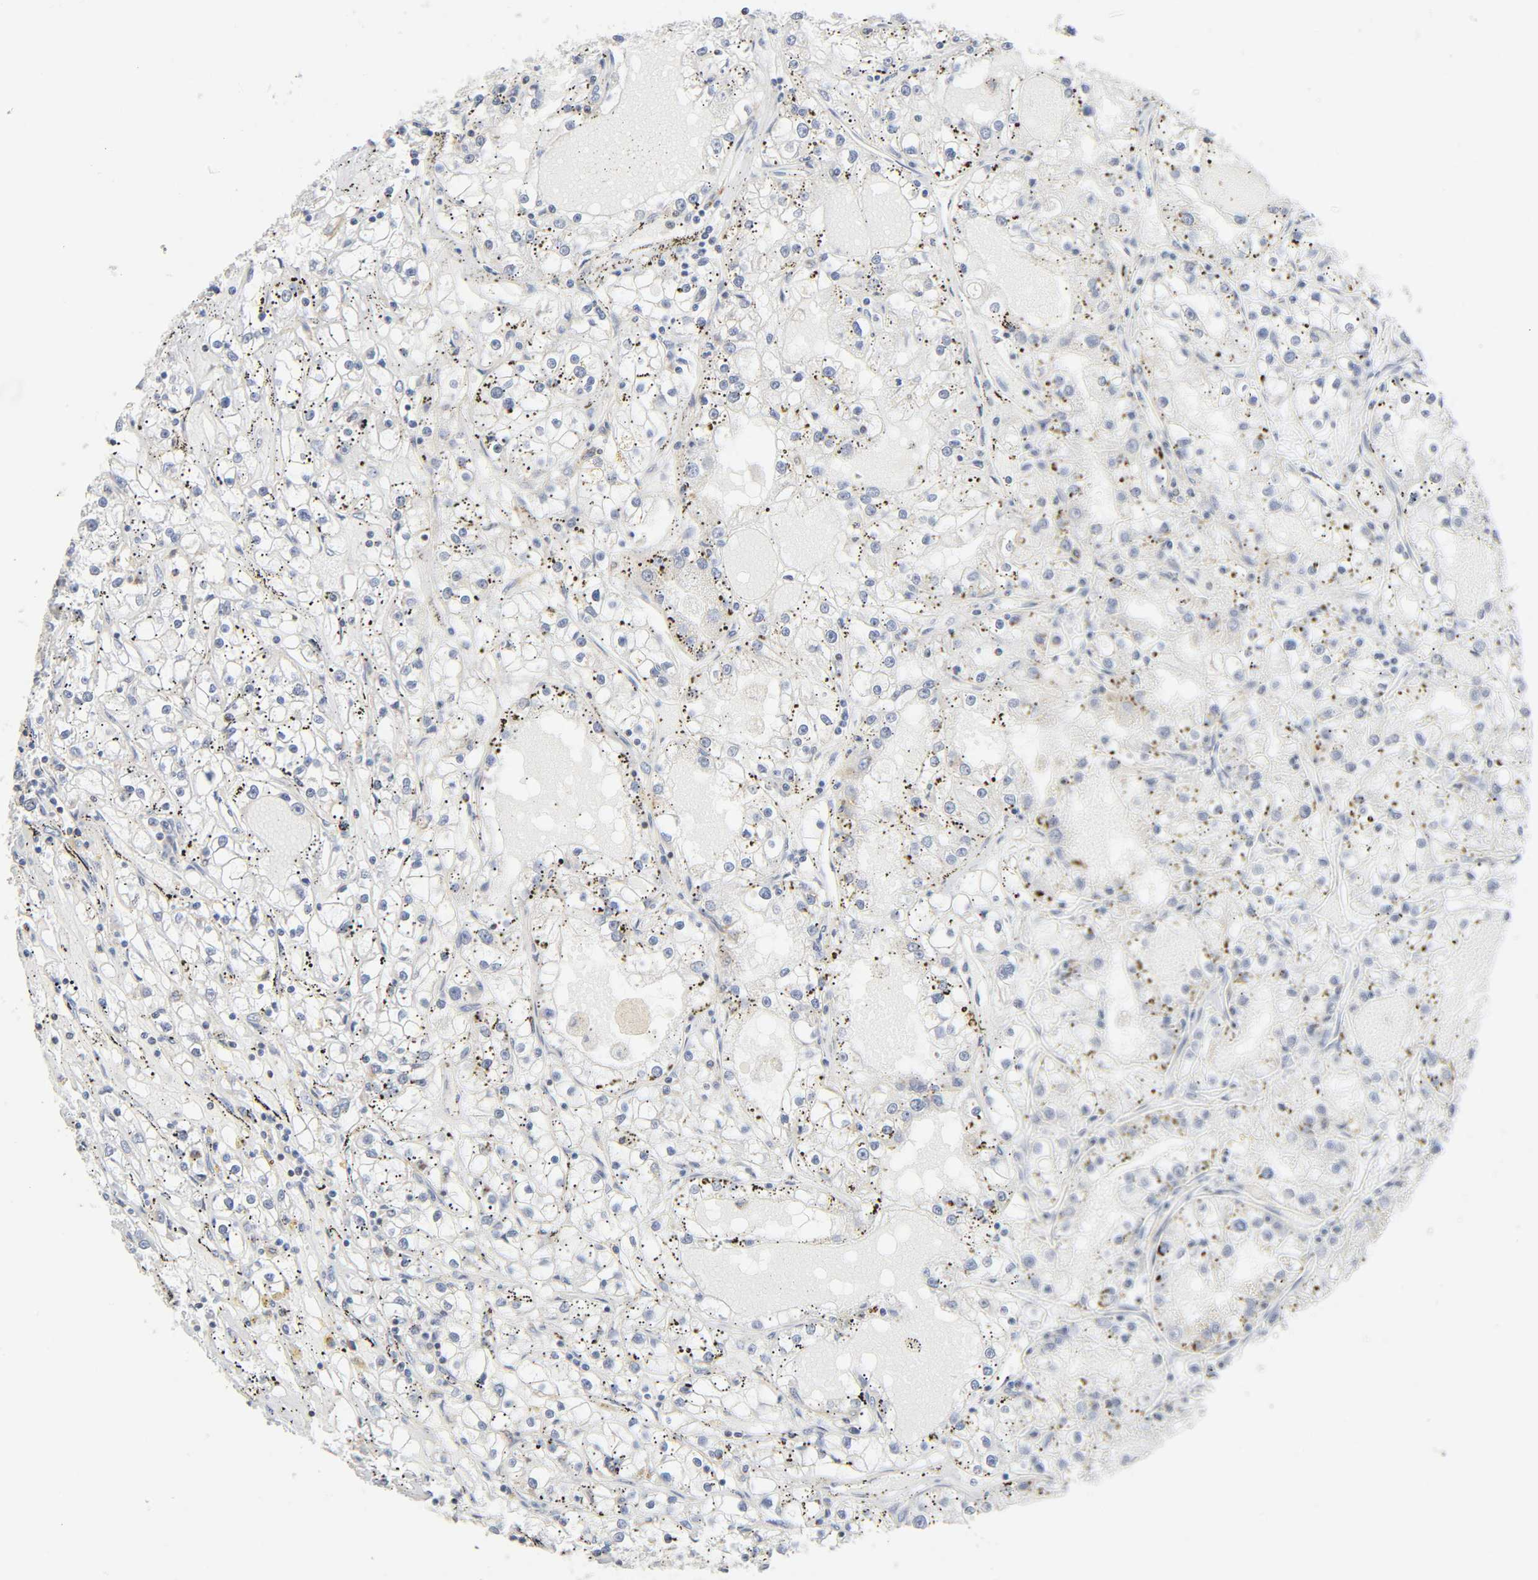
{"staining": {"intensity": "negative", "quantity": "none", "location": "none"}, "tissue": "renal cancer", "cell_type": "Tumor cells", "image_type": "cancer", "snomed": [{"axis": "morphology", "description": "Adenocarcinoma, NOS"}, {"axis": "topography", "description": "Kidney"}], "caption": "Immunohistochemistry of human adenocarcinoma (renal) shows no expression in tumor cells. (Brightfield microscopy of DAB (3,3'-diaminobenzidine) IHC at high magnification).", "gene": "BAK1", "patient": {"sex": "male", "age": 56}}